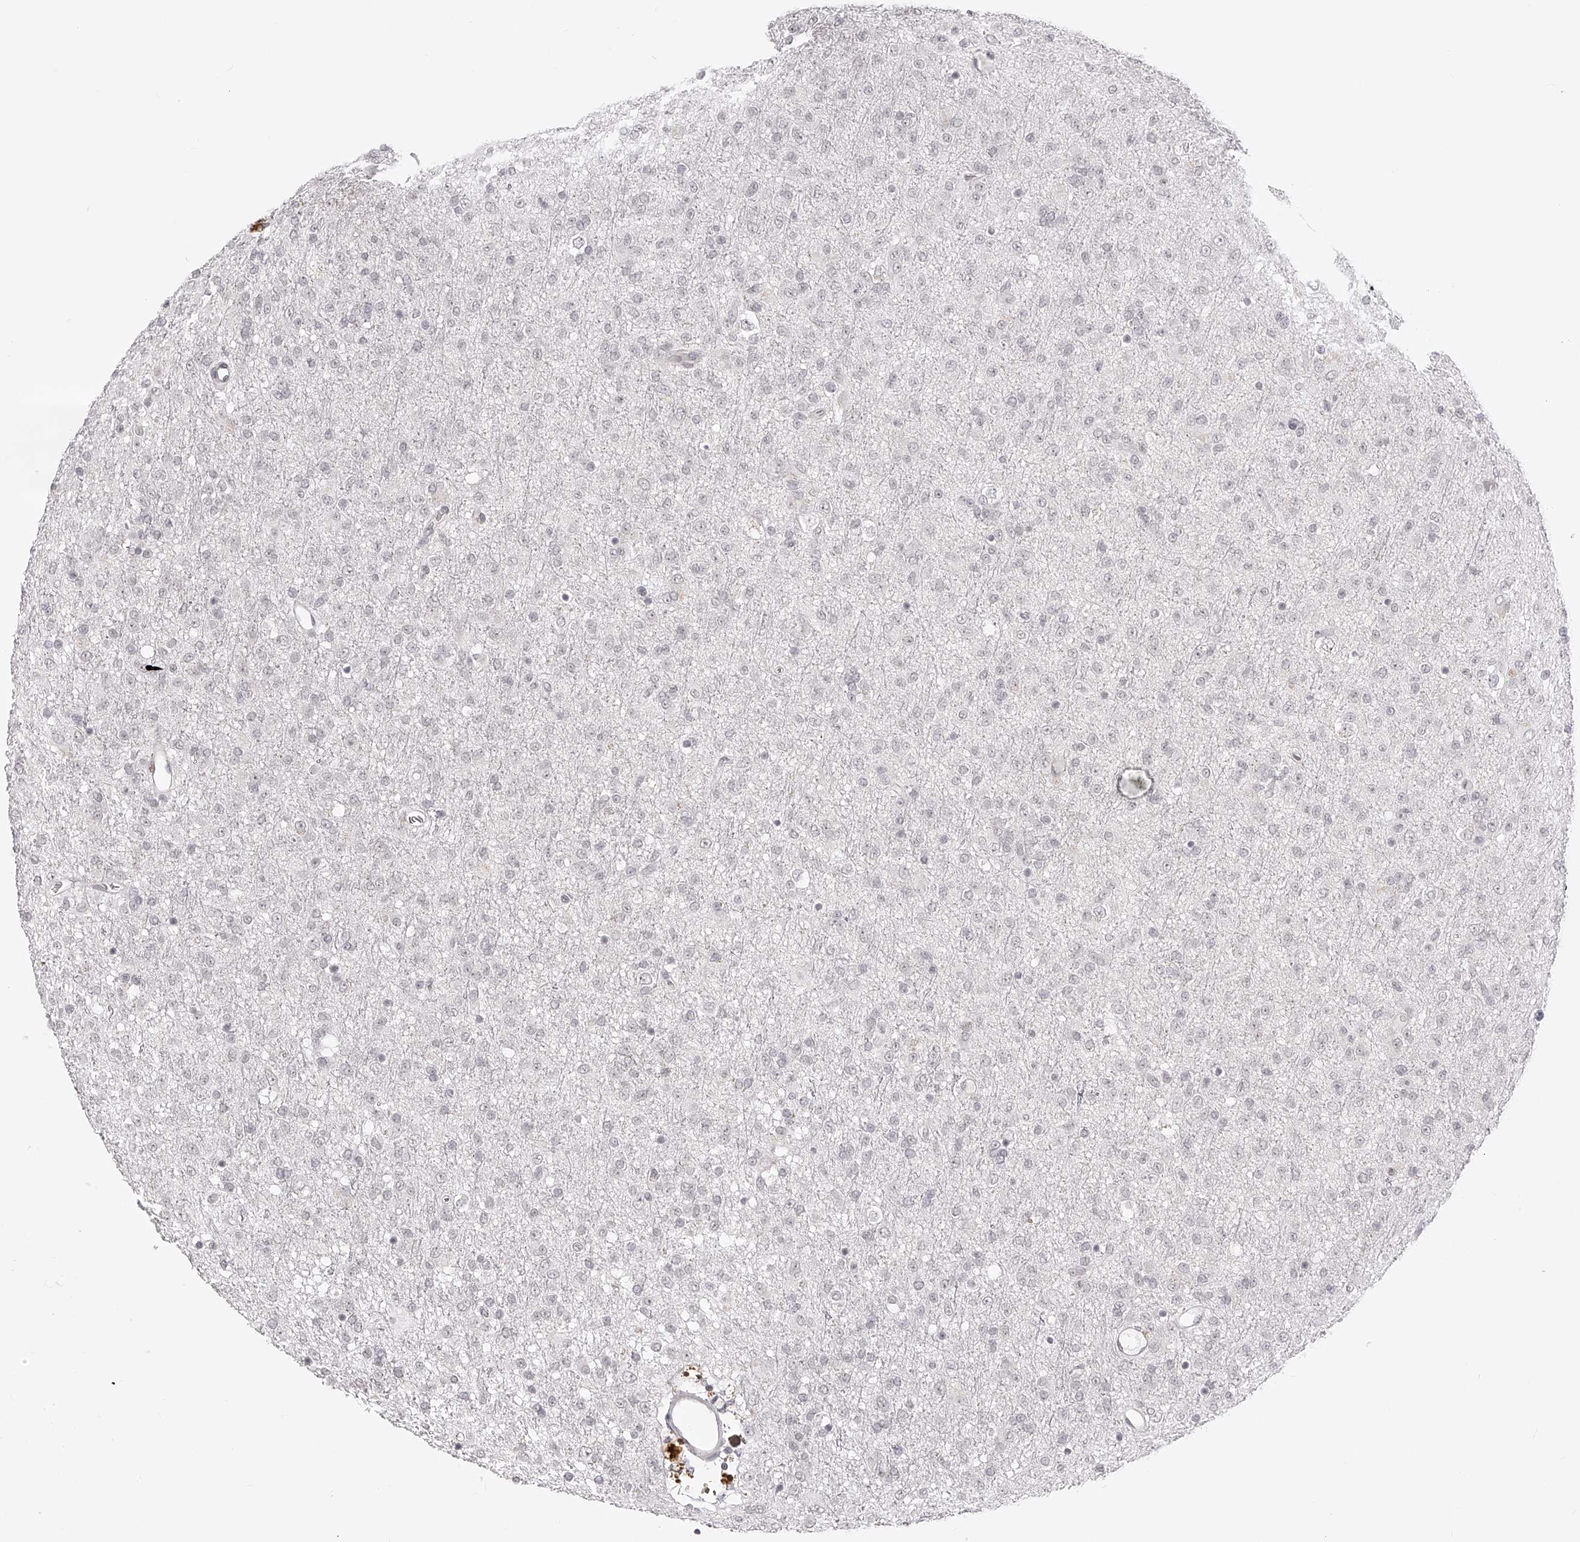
{"staining": {"intensity": "negative", "quantity": "none", "location": "none"}, "tissue": "glioma", "cell_type": "Tumor cells", "image_type": "cancer", "snomed": [{"axis": "morphology", "description": "Glioma, malignant, Low grade"}, {"axis": "topography", "description": "Brain"}], "caption": "This is an immunohistochemistry image of human malignant glioma (low-grade). There is no expression in tumor cells.", "gene": "PLEKHG1", "patient": {"sex": "male", "age": 65}}